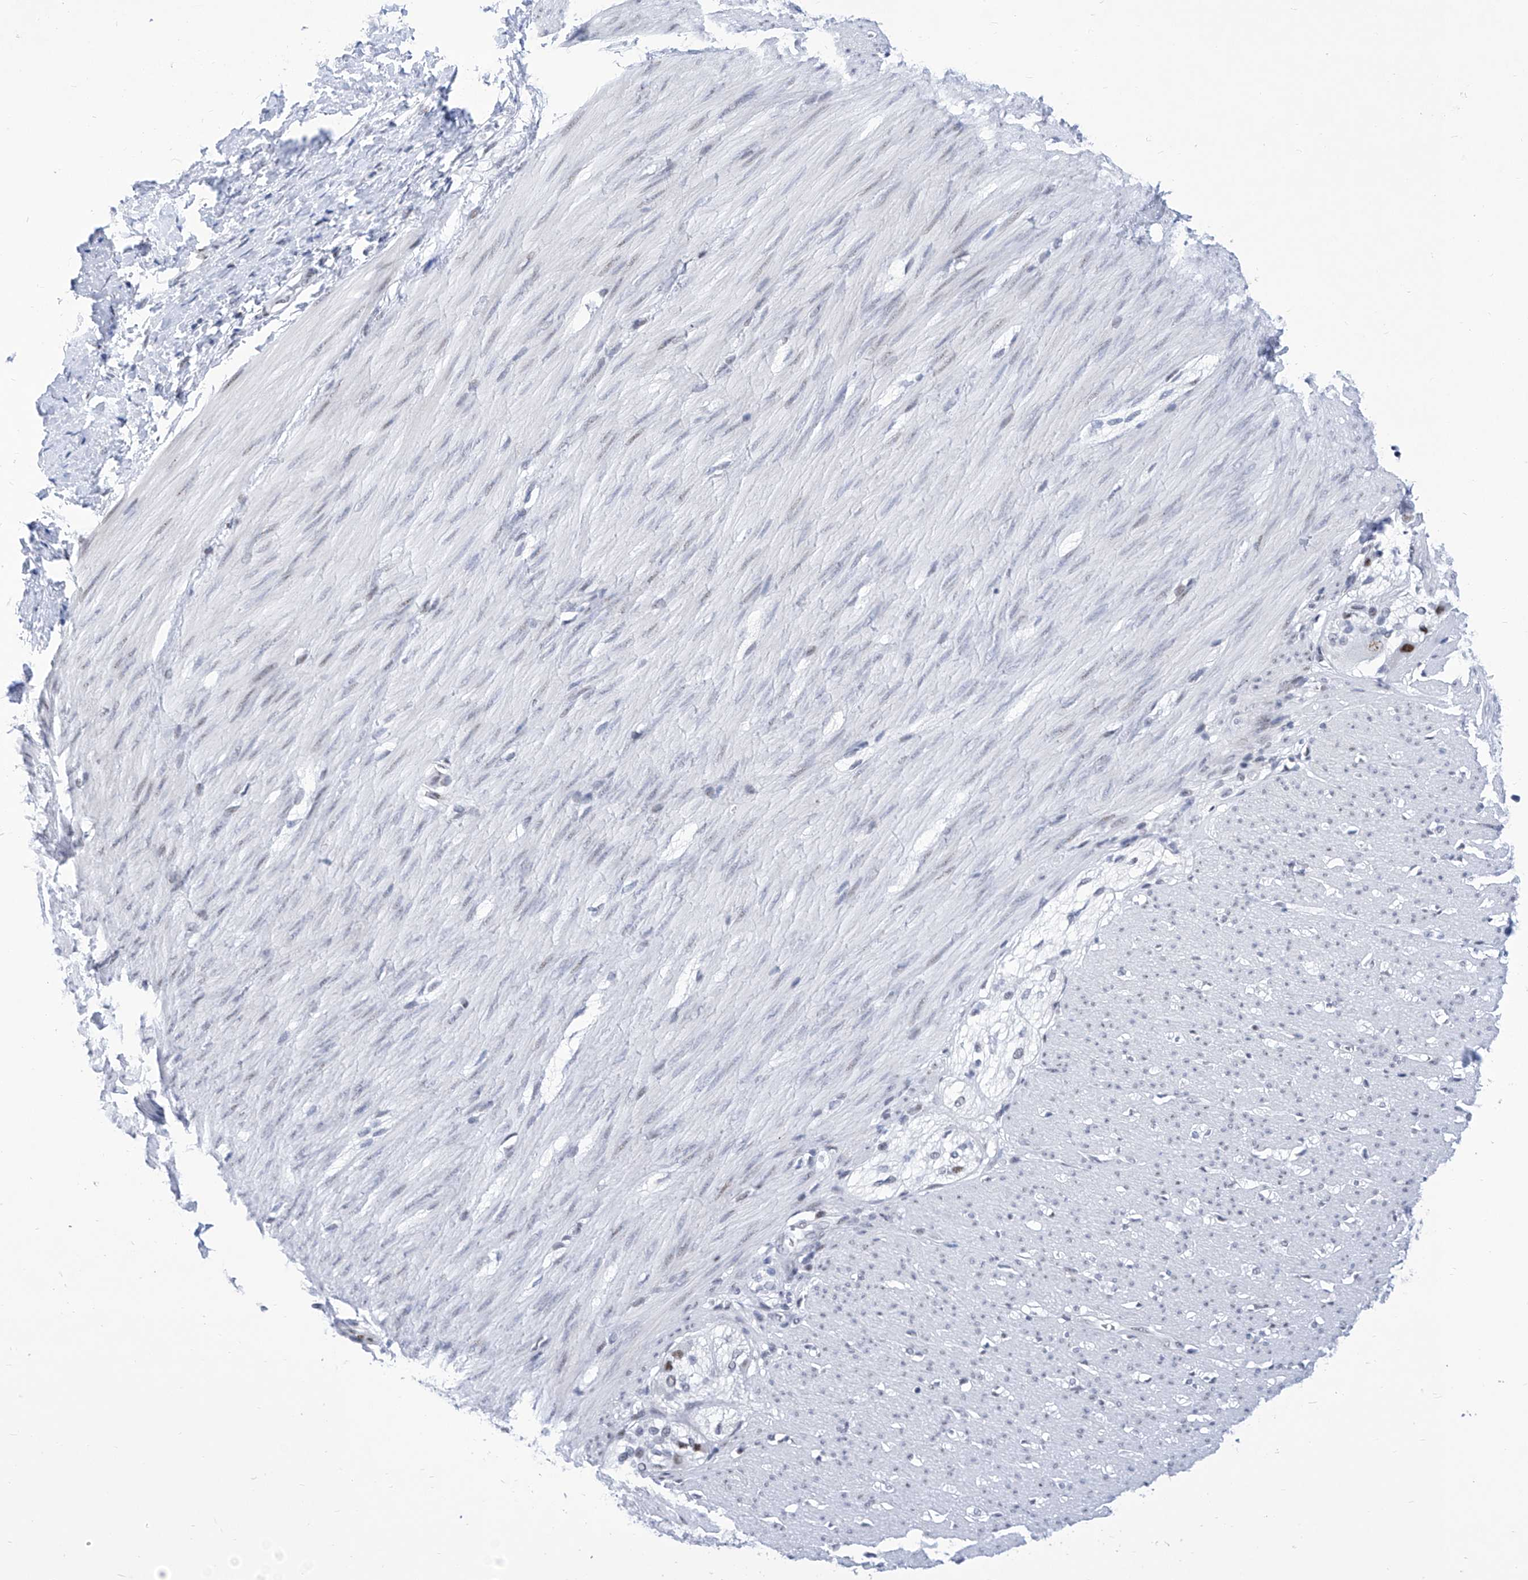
{"staining": {"intensity": "negative", "quantity": "none", "location": "none"}, "tissue": "smooth muscle", "cell_type": "Smooth muscle cells", "image_type": "normal", "snomed": [{"axis": "morphology", "description": "Normal tissue, NOS"}, {"axis": "morphology", "description": "Adenocarcinoma, NOS"}, {"axis": "topography", "description": "Colon"}, {"axis": "topography", "description": "Peripheral nerve tissue"}], "caption": "This is a photomicrograph of immunohistochemistry staining of benign smooth muscle, which shows no positivity in smooth muscle cells. The staining was performed using DAB (3,3'-diaminobenzidine) to visualize the protein expression in brown, while the nuclei were stained in blue with hematoxylin (Magnification: 20x).", "gene": "SART1", "patient": {"sex": "male", "age": 14}}